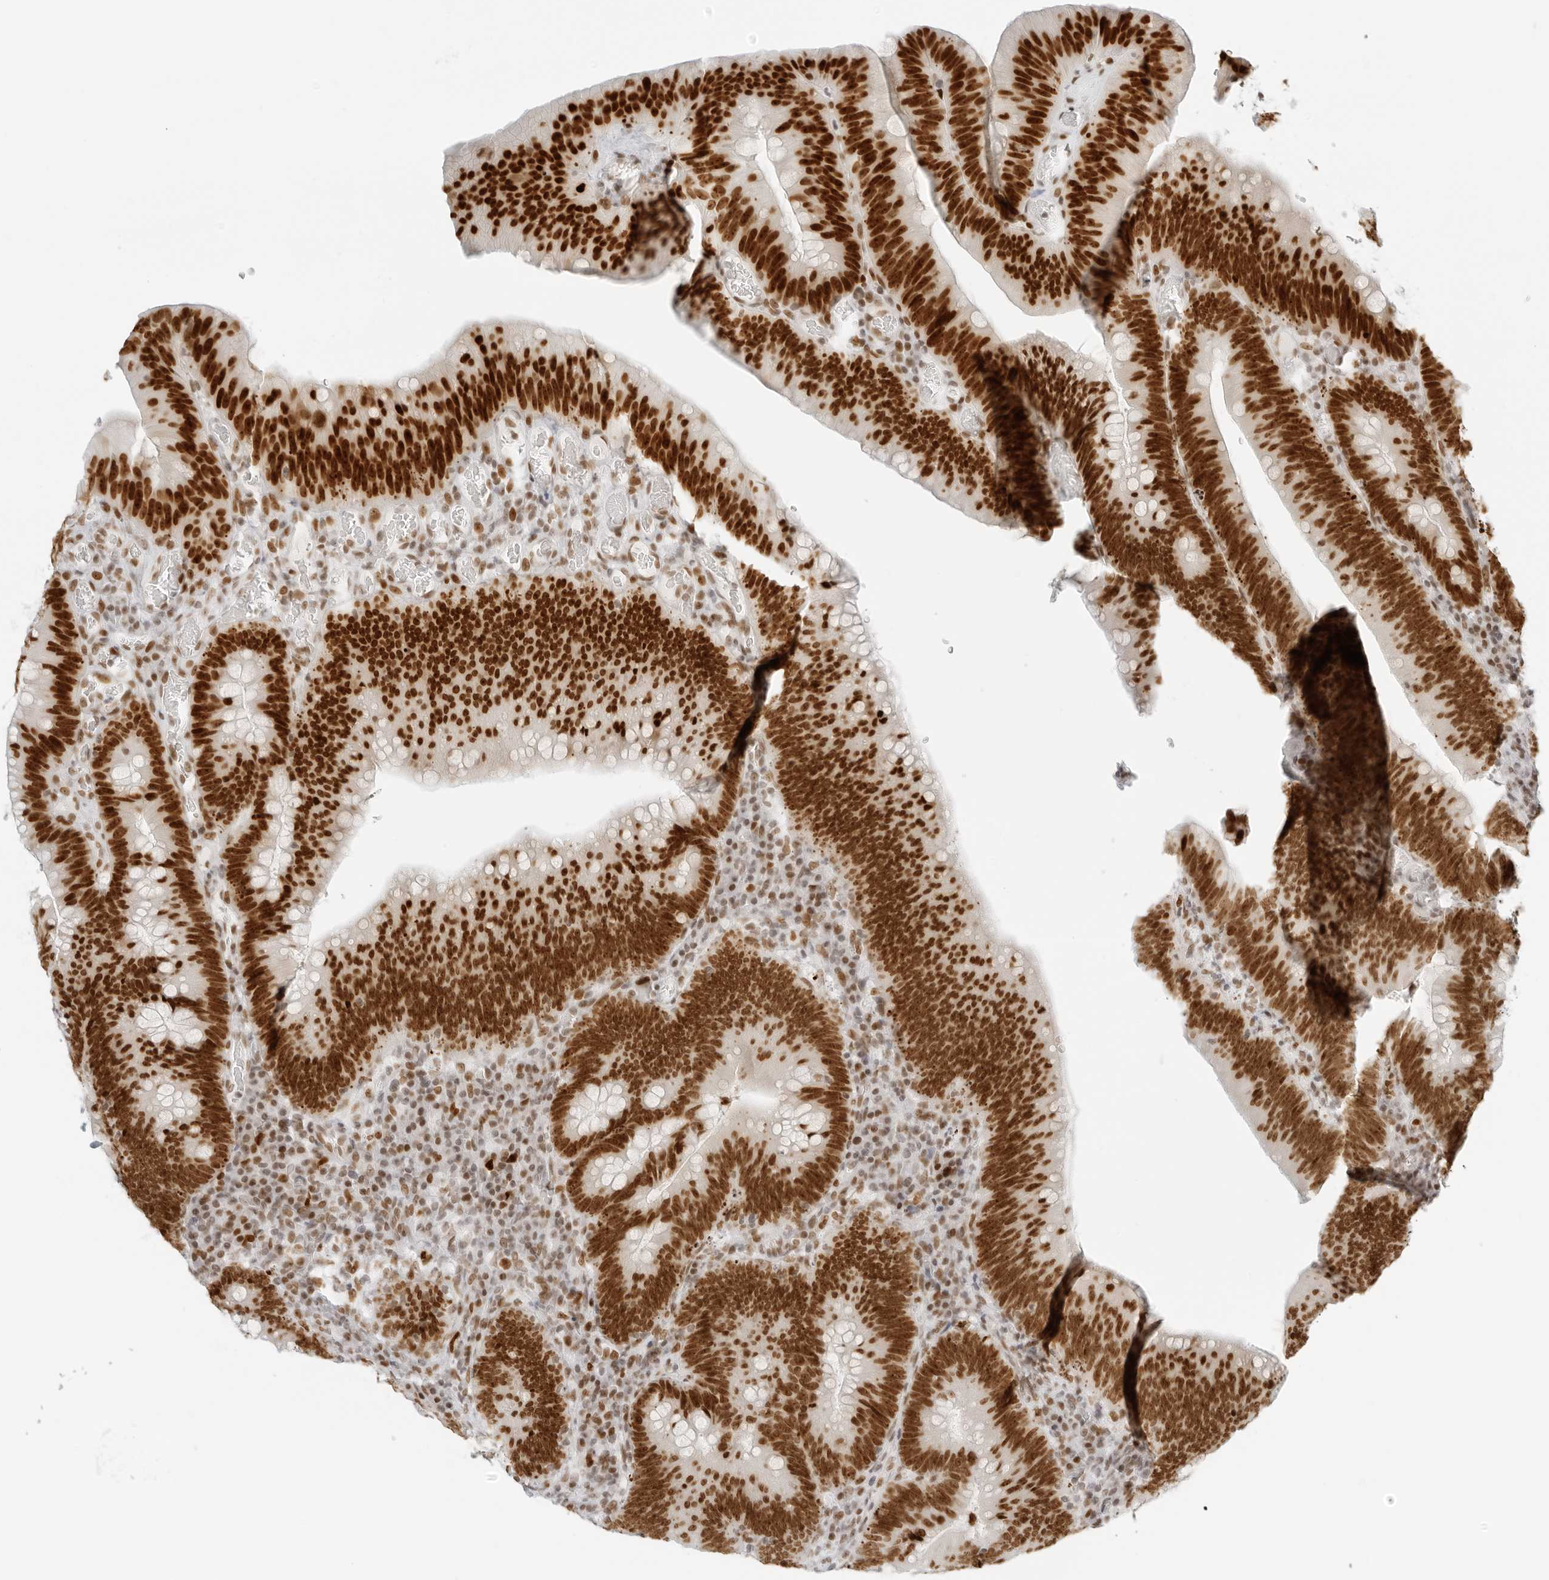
{"staining": {"intensity": "strong", "quantity": ">75%", "location": "nuclear"}, "tissue": "colorectal cancer", "cell_type": "Tumor cells", "image_type": "cancer", "snomed": [{"axis": "morphology", "description": "Normal tissue, NOS"}, {"axis": "topography", "description": "Colon"}], "caption": "Human colorectal cancer stained with a protein marker shows strong staining in tumor cells.", "gene": "RCC1", "patient": {"sex": "female", "age": 82}}